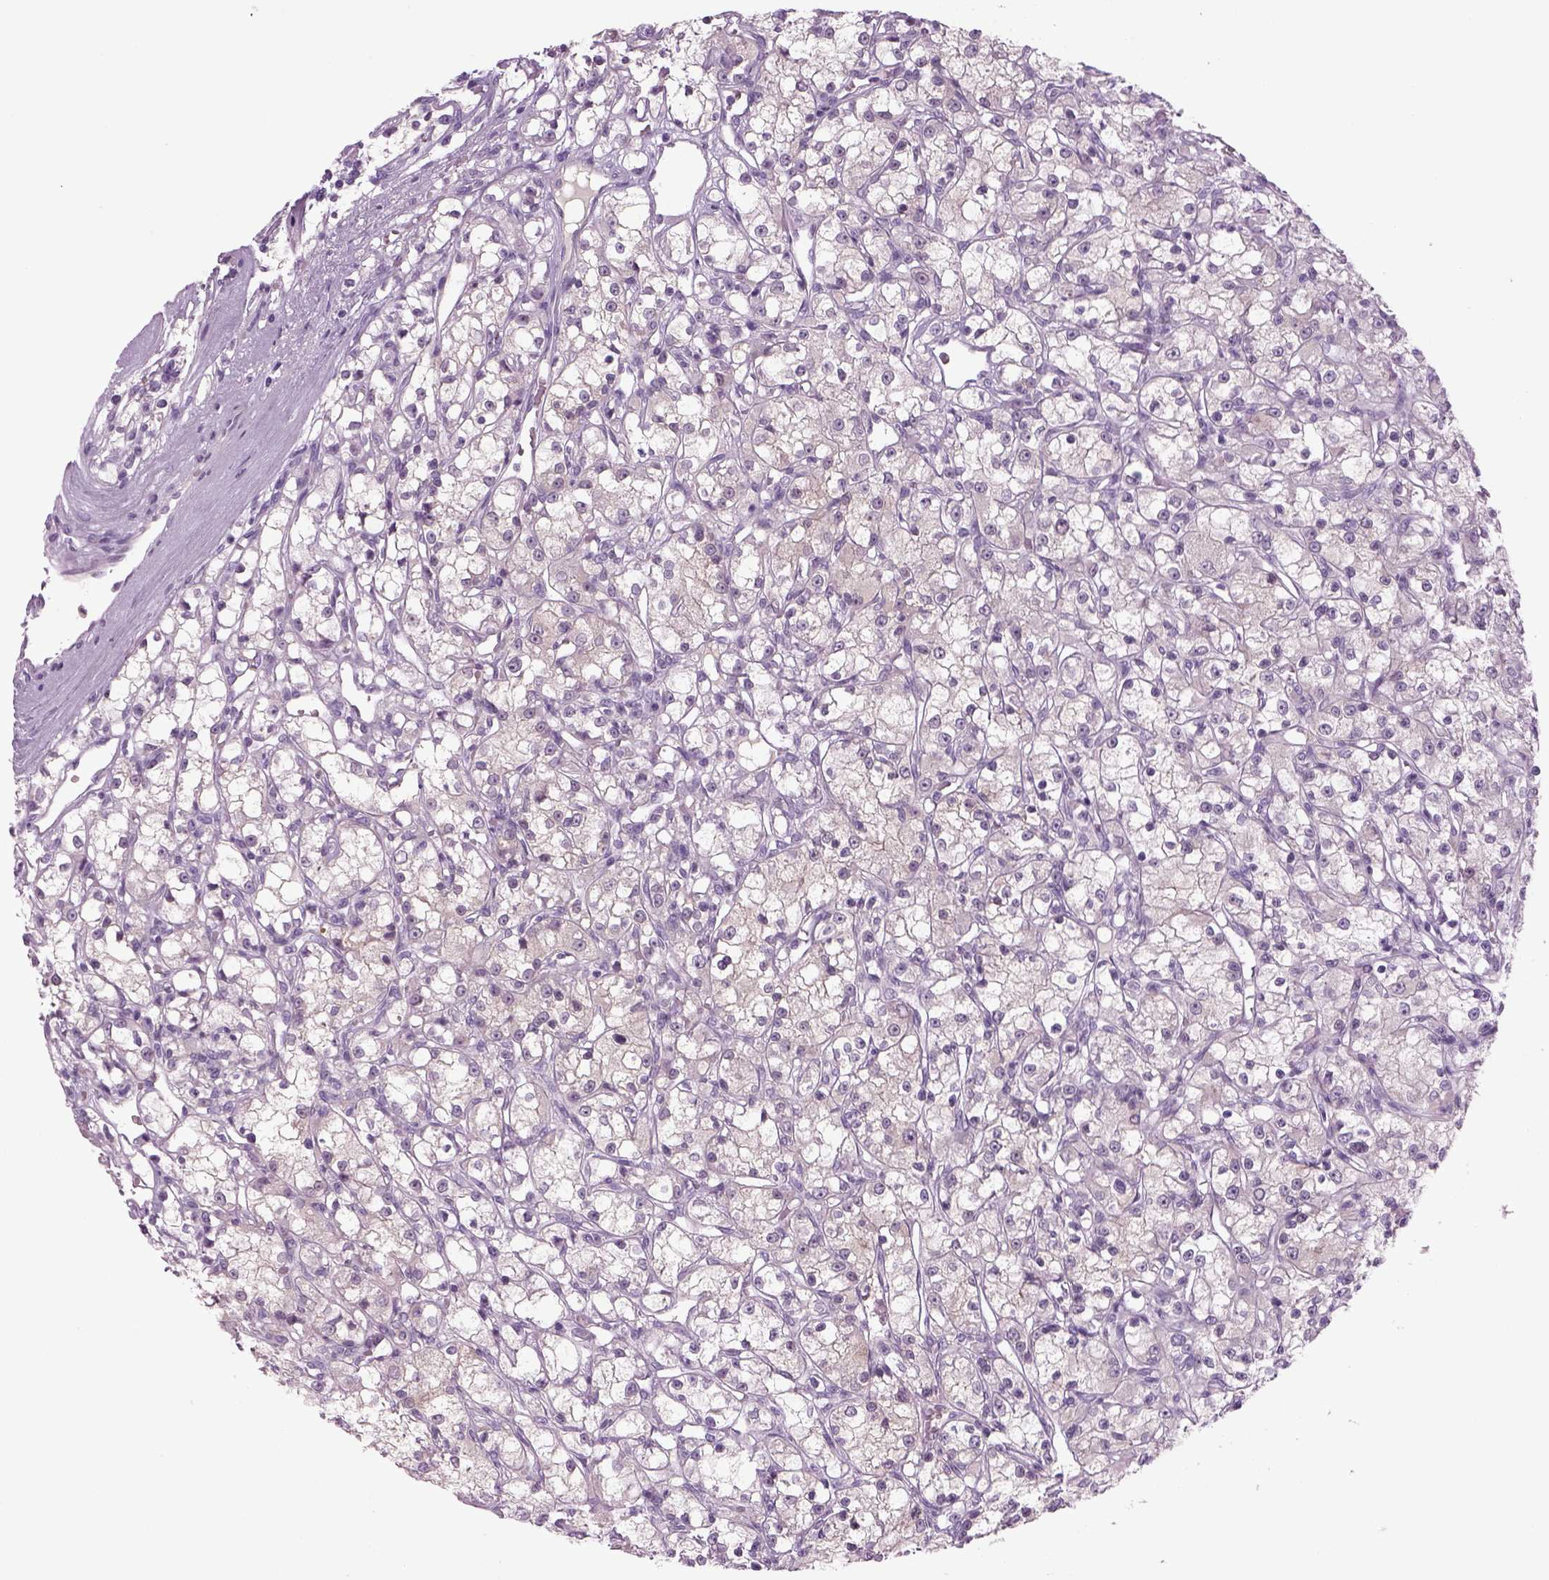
{"staining": {"intensity": "negative", "quantity": "none", "location": "none"}, "tissue": "renal cancer", "cell_type": "Tumor cells", "image_type": "cancer", "snomed": [{"axis": "morphology", "description": "Adenocarcinoma, NOS"}, {"axis": "topography", "description": "Kidney"}], "caption": "A photomicrograph of renal cancer stained for a protein reveals no brown staining in tumor cells.", "gene": "MDH1B", "patient": {"sex": "female", "age": 59}}